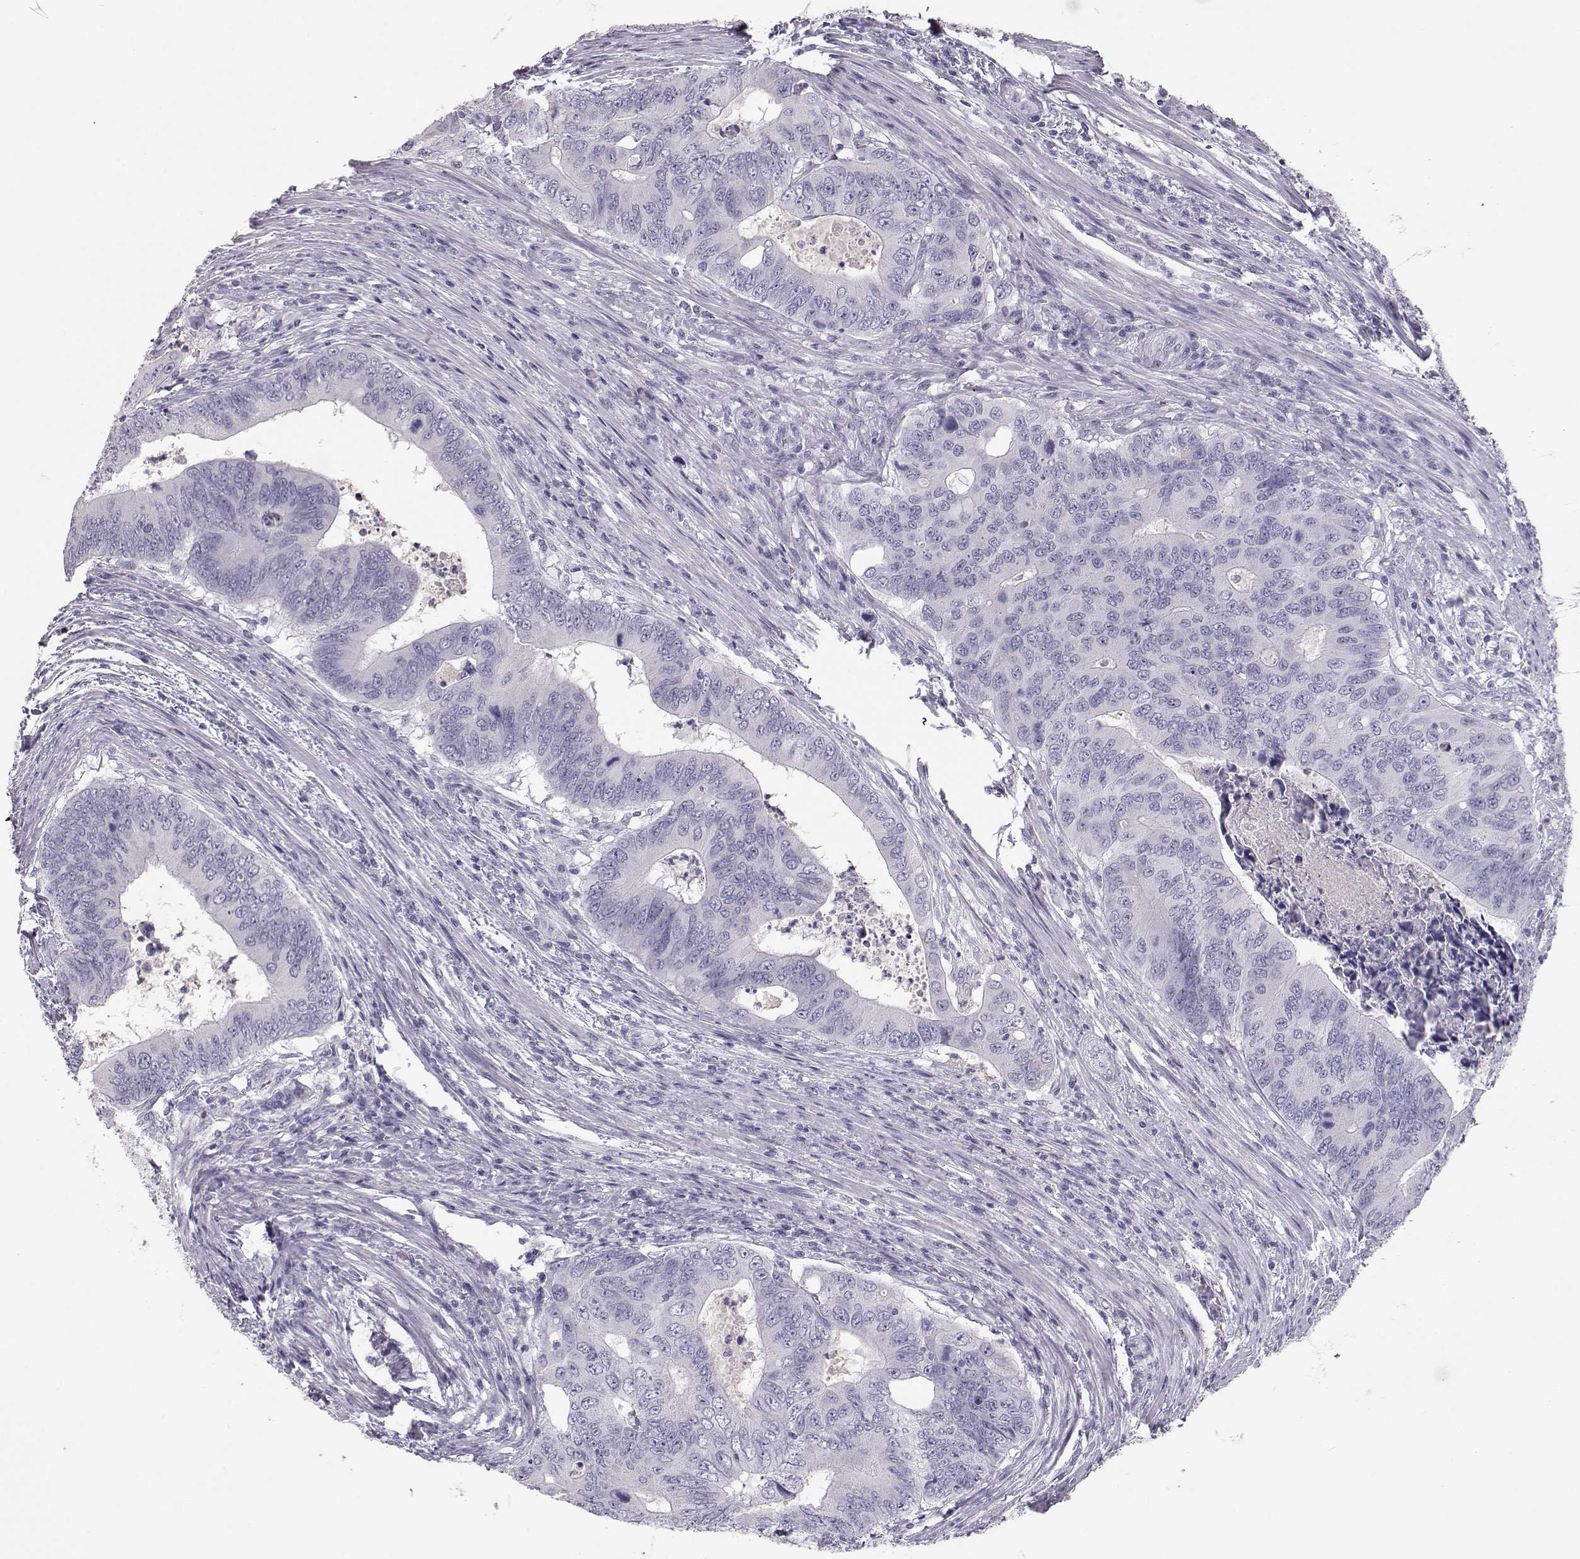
{"staining": {"intensity": "negative", "quantity": "none", "location": "none"}, "tissue": "colorectal cancer", "cell_type": "Tumor cells", "image_type": "cancer", "snomed": [{"axis": "morphology", "description": "Adenocarcinoma, NOS"}, {"axis": "topography", "description": "Colon"}], "caption": "A photomicrograph of adenocarcinoma (colorectal) stained for a protein reveals no brown staining in tumor cells.", "gene": "KRTAP16-1", "patient": {"sex": "male", "age": 53}}